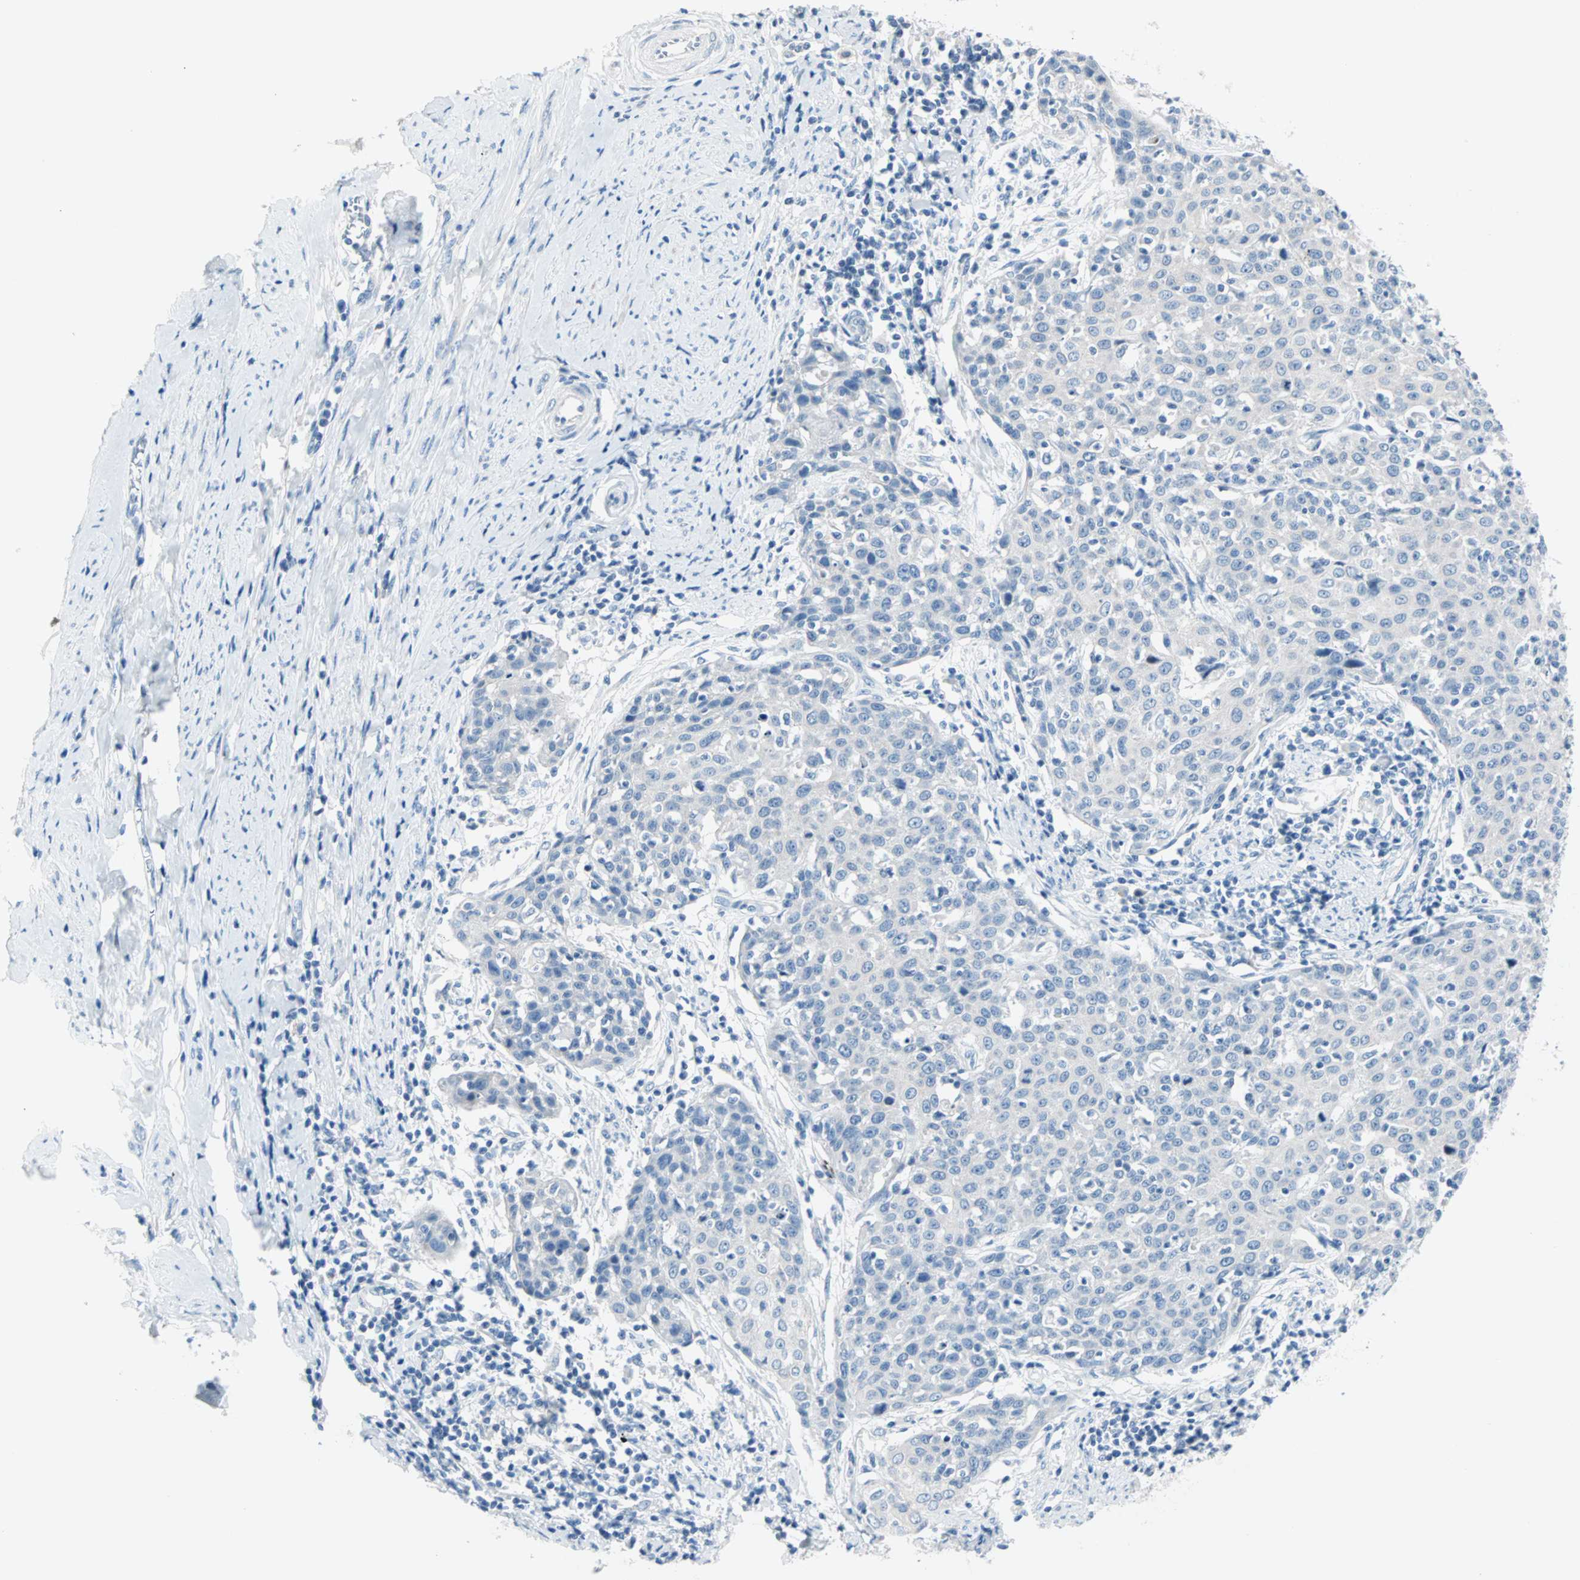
{"staining": {"intensity": "negative", "quantity": "none", "location": "none"}, "tissue": "cervical cancer", "cell_type": "Tumor cells", "image_type": "cancer", "snomed": [{"axis": "morphology", "description": "Squamous cell carcinoma, NOS"}, {"axis": "topography", "description": "Cervix"}], "caption": "Image shows no protein positivity in tumor cells of cervical squamous cell carcinoma tissue.", "gene": "NEFH", "patient": {"sex": "female", "age": 38}}